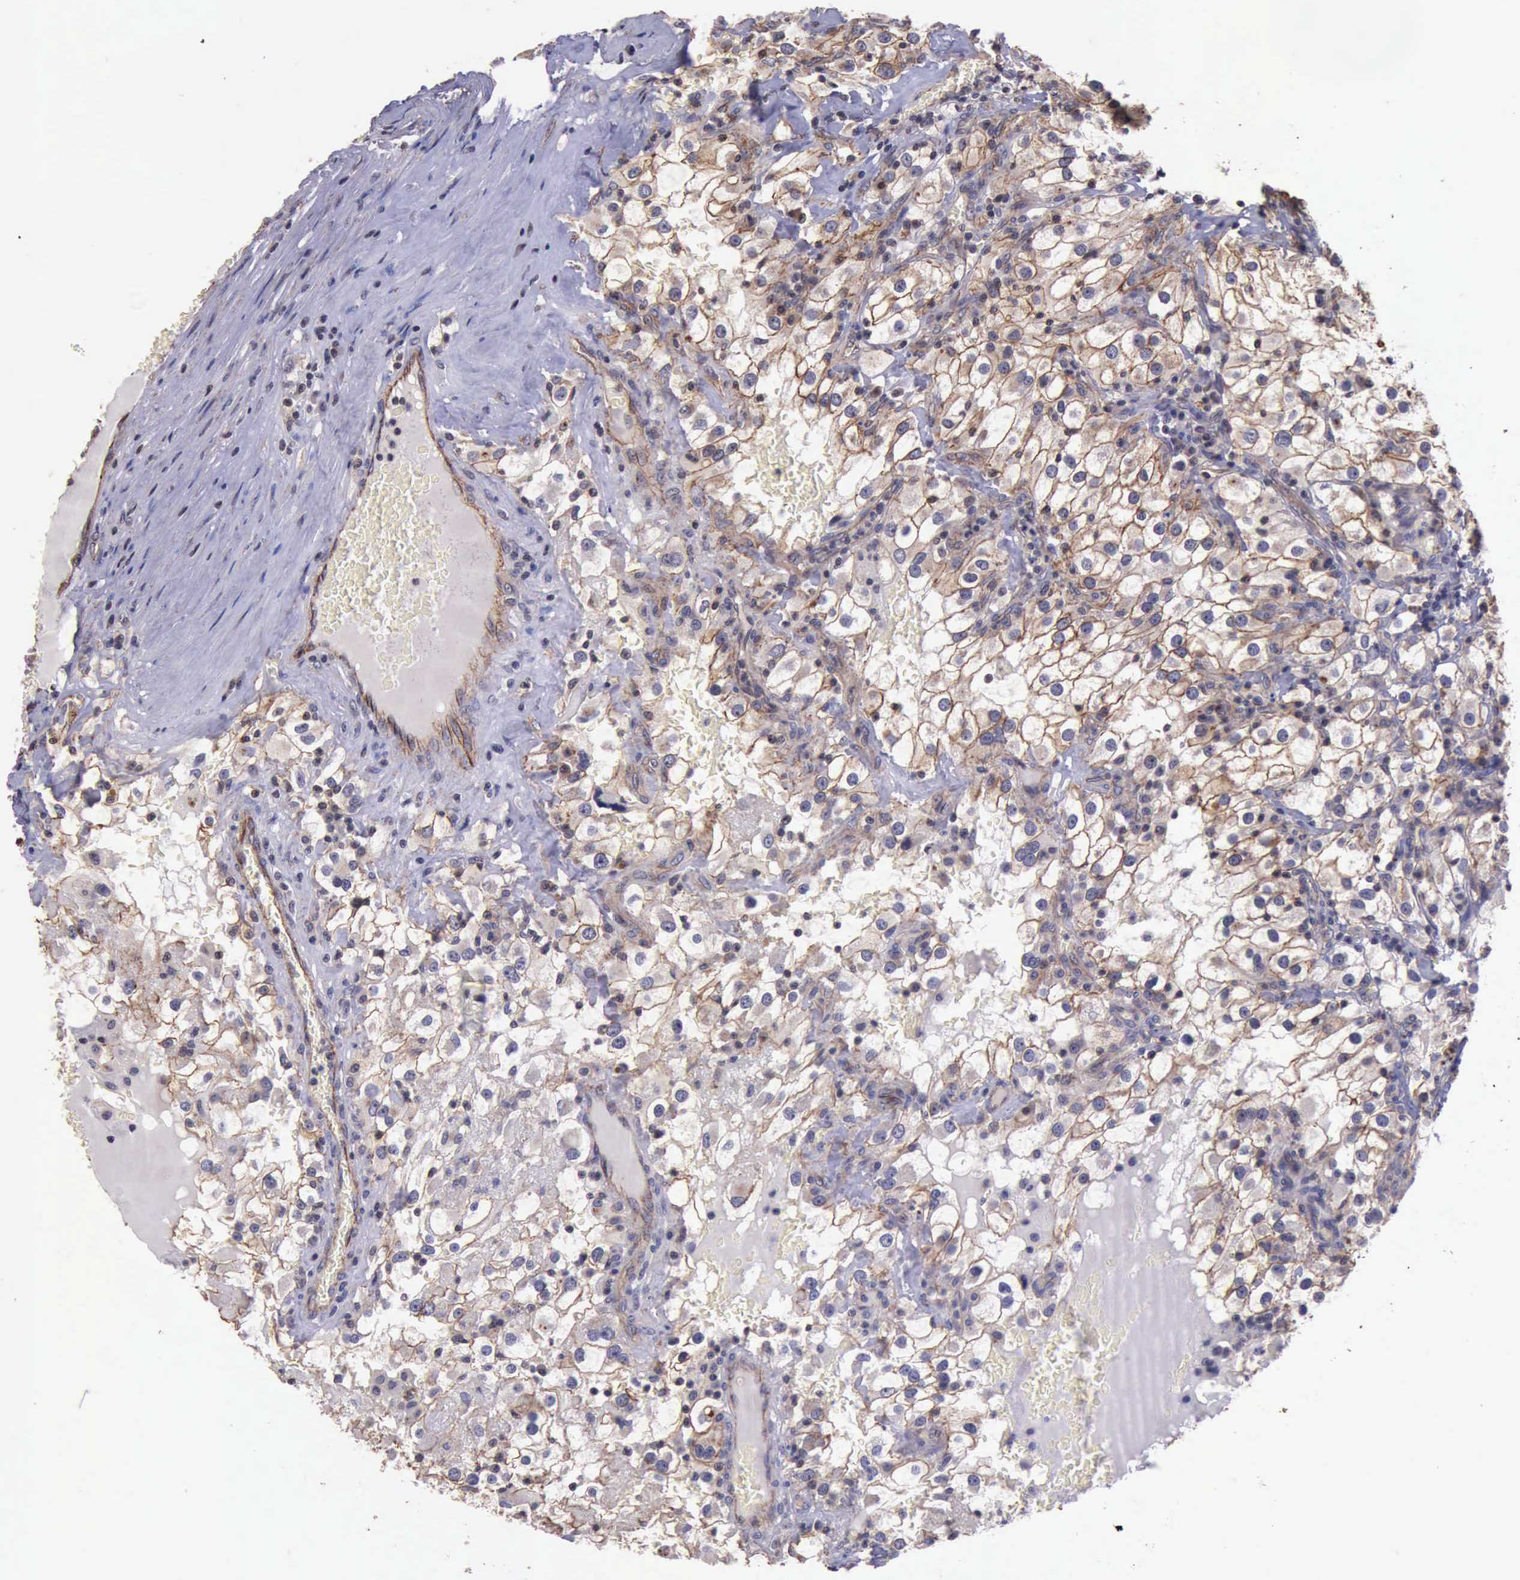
{"staining": {"intensity": "weak", "quantity": ">75%", "location": "cytoplasmic/membranous"}, "tissue": "renal cancer", "cell_type": "Tumor cells", "image_type": "cancer", "snomed": [{"axis": "morphology", "description": "Adenocarcinoma, NOS"}, {"axis": "topography", "description": "Kidney"}], "caption": "Renal cancer was stained to show a protein in brown. There is low levels of weak cytoplasmic/membranous staining in about >75% of tumor cells.", "gene": "CTNNB1", "patient": {"sex": "female", "age": 52}}